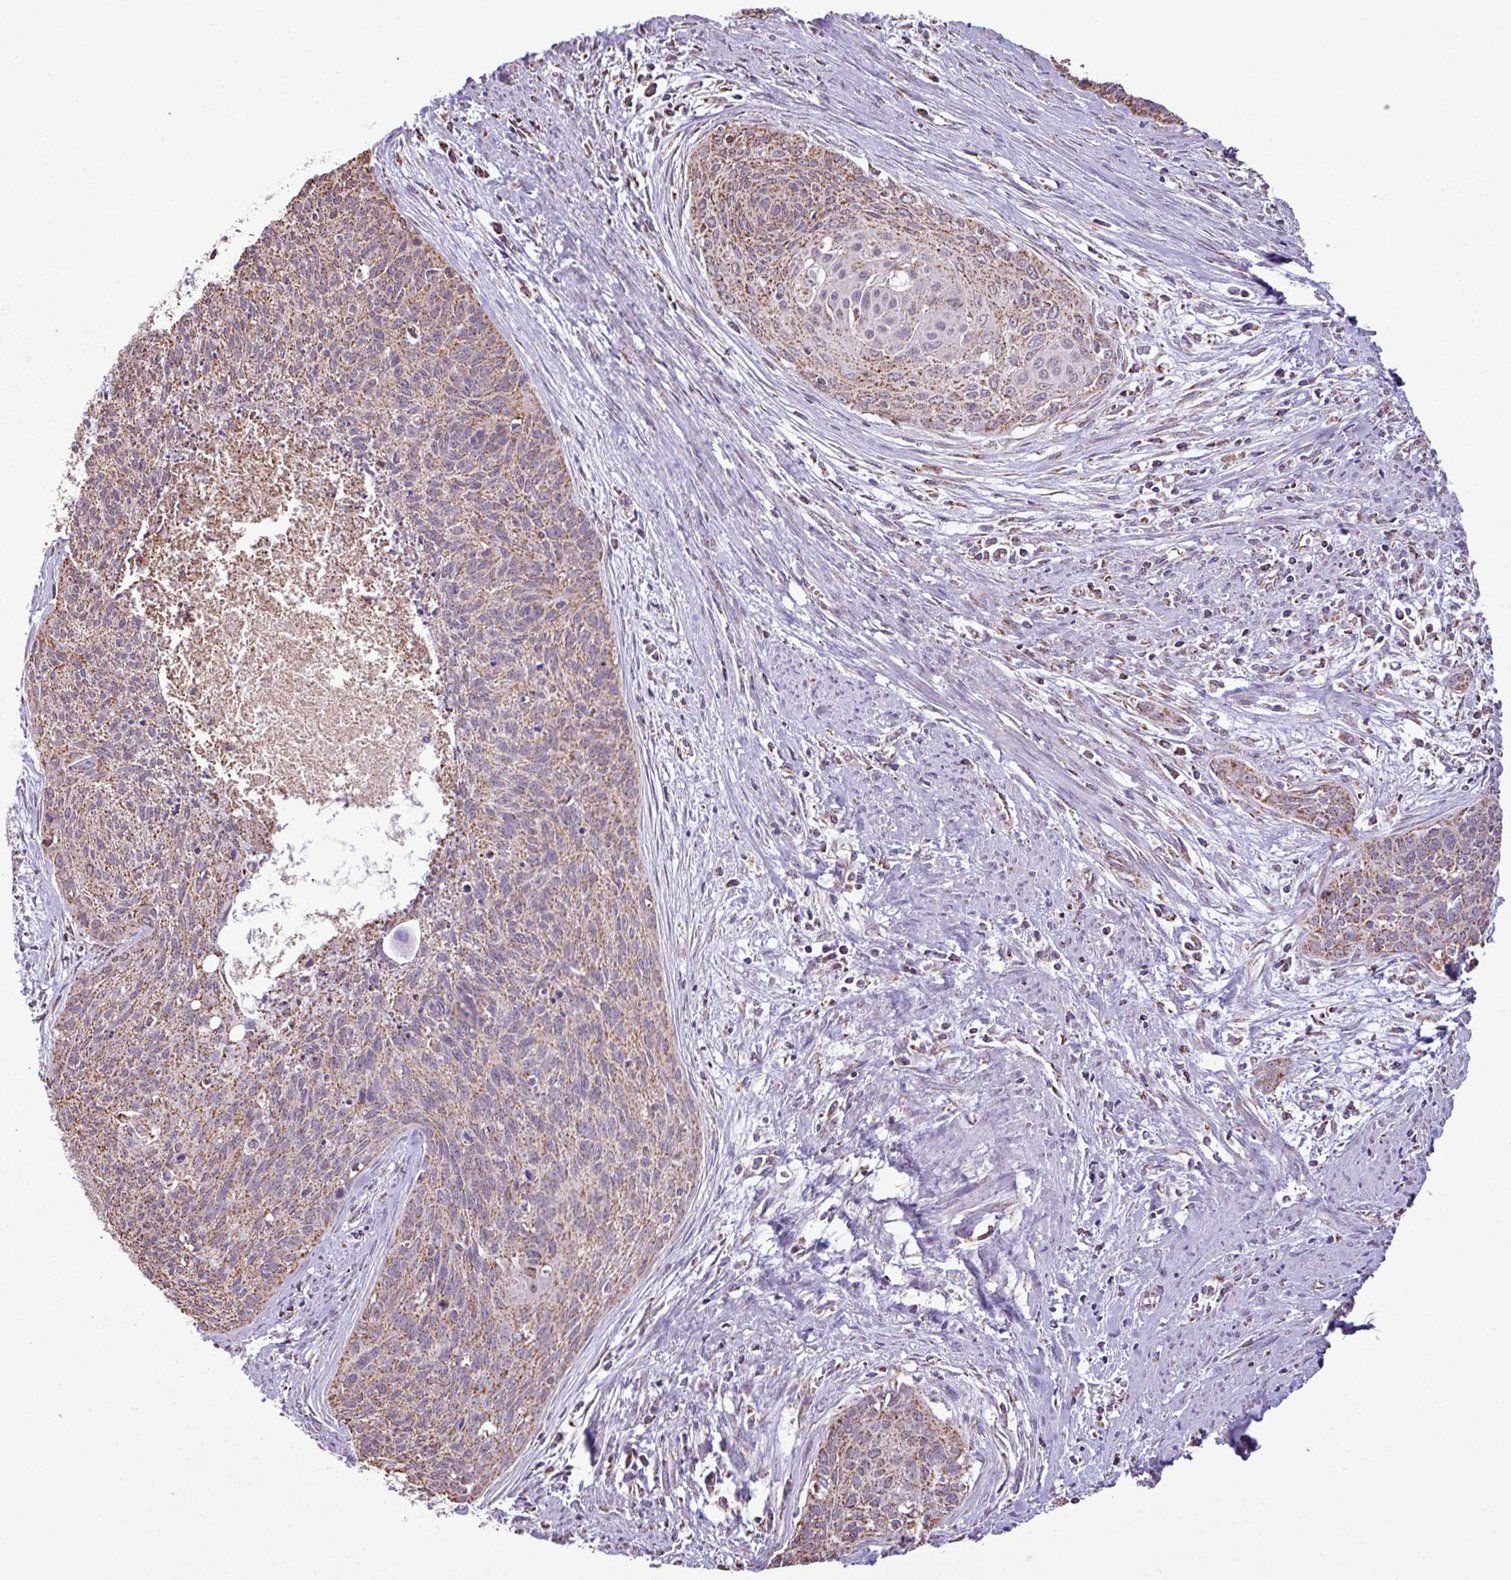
{"staining": {"intensity": "moderate", "quantity": ">75%", "location": "cytoplasmic/membranous"}, "tissue": "cervical cancer", "cell_type": "Tumor cells", "image_type": "cancer", "snomed": [{"axis": "morphology", "description": "Squamous cell carcinoma, NOS"}, {"axis": "topography", "description": "Cervix"}], "caption": "Moderate cytoplasmic/membranous protein positivity is seen in about >75% of tumor cells in cervical cancer (squamous cell carcinoma).", "gene": "ALG8", "patient": {"sex": "female", "age": 55}}